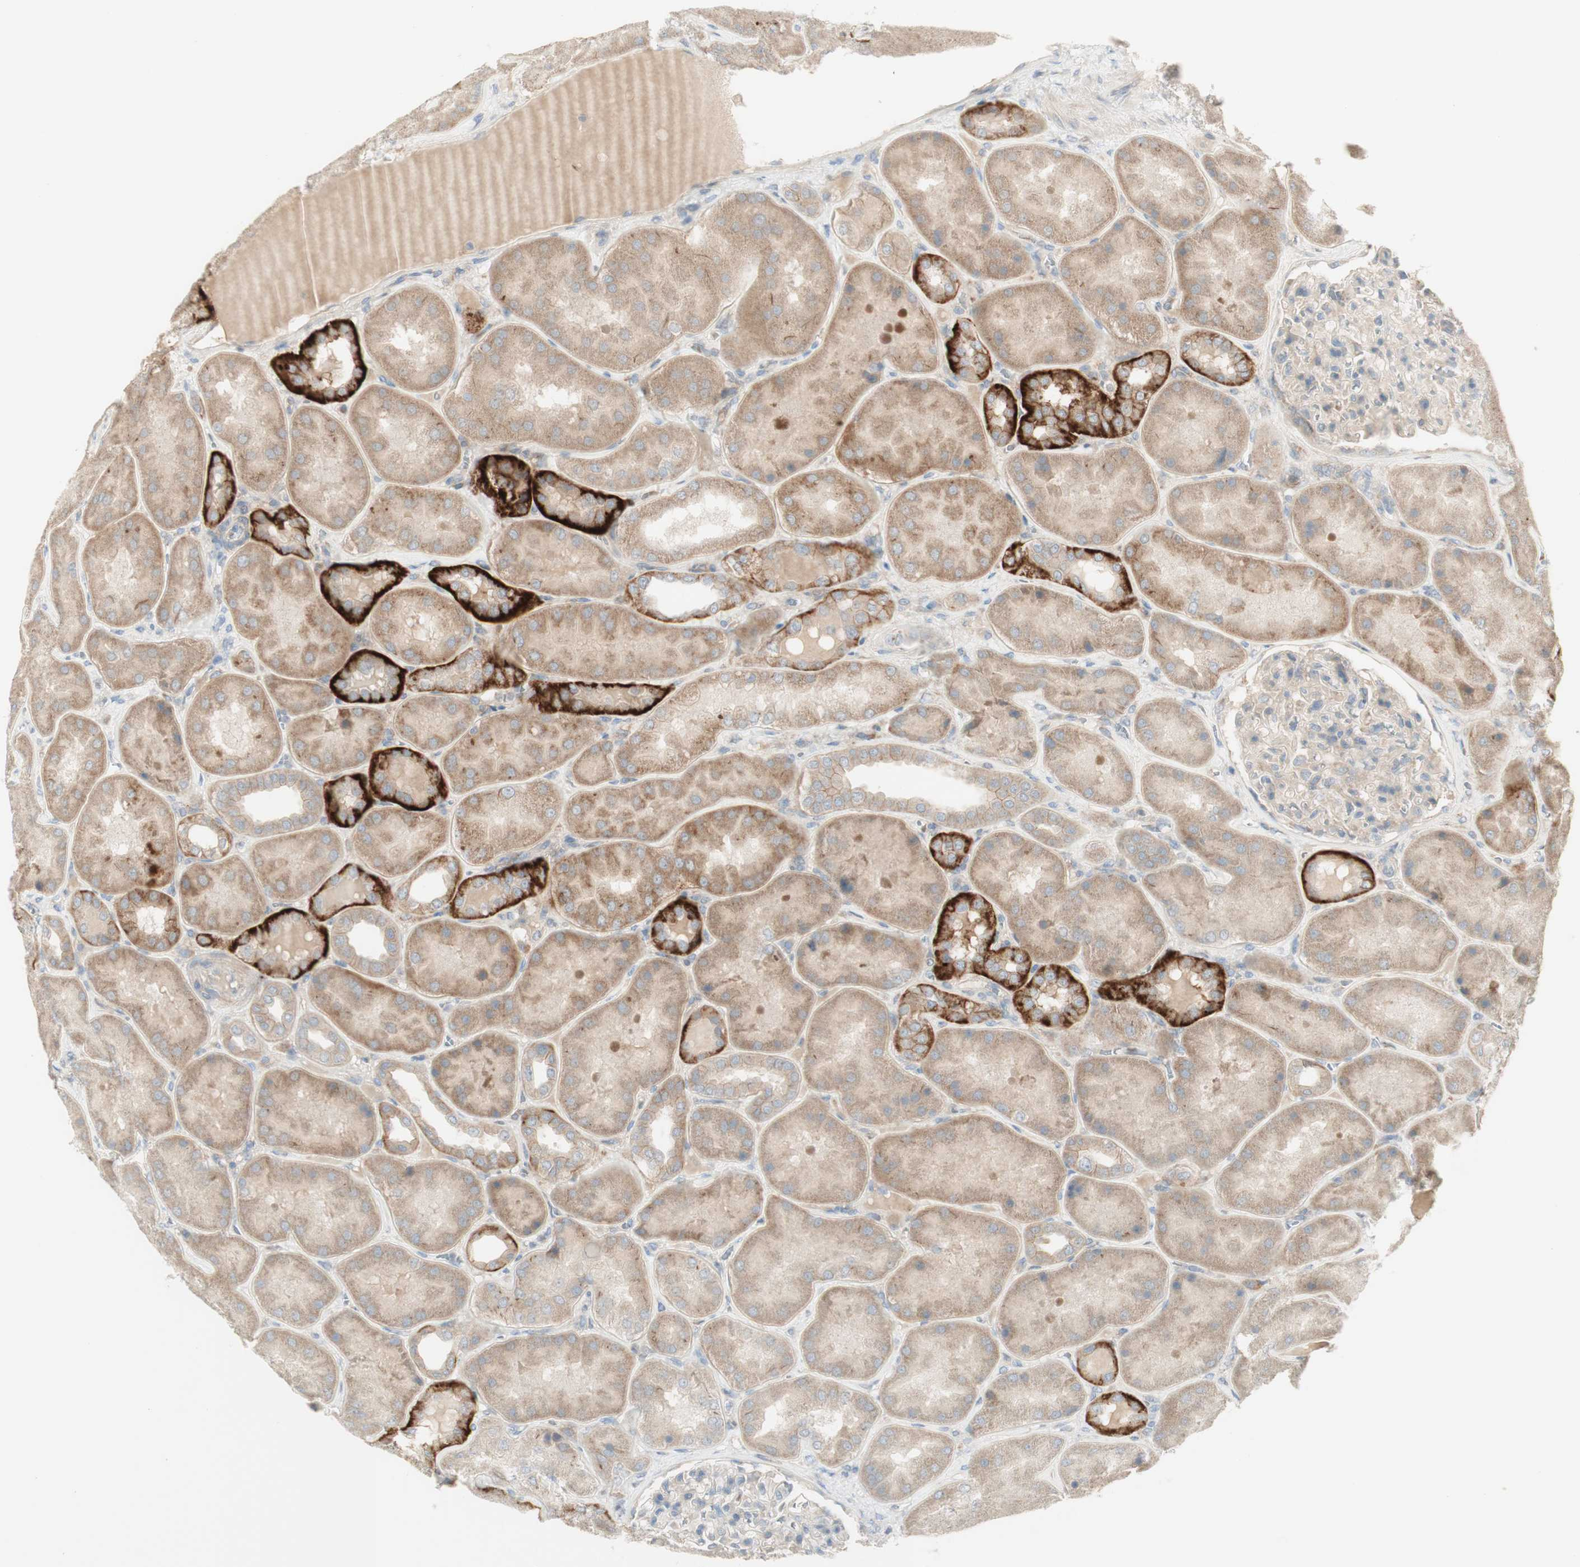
{"staining": {"intensity": "weak", "quantity": ">75%", "location": "cytoplasmic/membranous"}, "tissue": "kidney", "cell_type": "Cells in glomeruli", "image_type": "normal", "snomed": [{"axis": "morphology", "description": "Normal tissue, NOS"}, {"axis": "topography", "description": "Kidney"}], "caption": "Weak cytoplasmic/membranous staining for a protein is present in approximately >75% of cells in glomeruli of unremarkable kidney using IHC.", "gene": "PTGER4", "patient": {"sex": "female", "age": 56}}